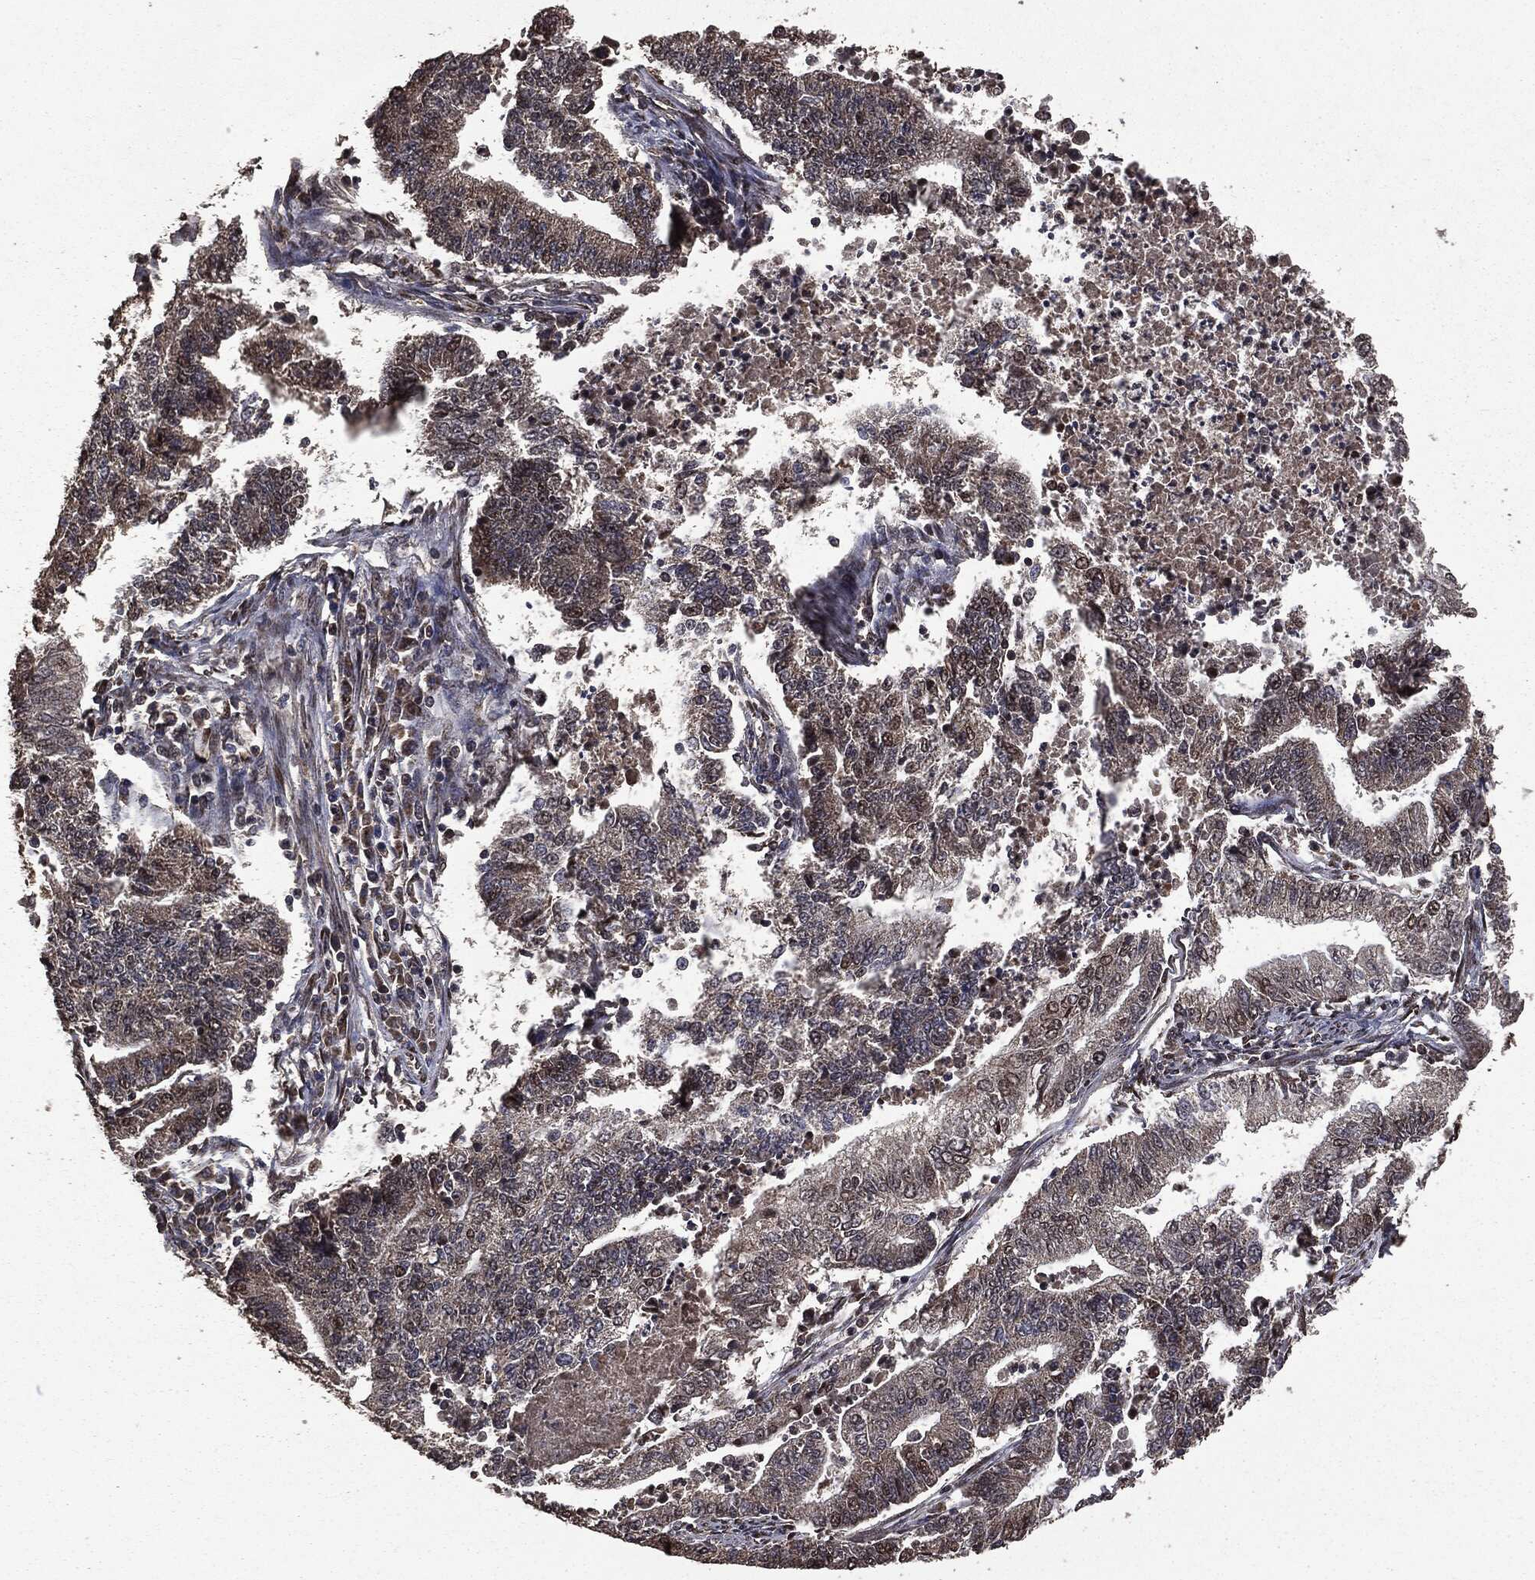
{"staining": {"intensity": "moderate", "quantity": "25%-75%", "location": "cytoplasmic/membranous,nuclear"}, "tissue": "endometrial cancer", "cell_type": "Tumor cells", "image_type": "cancer", "snomed": [{"axis": "morphology", "description": "Adenocarcinoma, NOS"}, {"axis": "topography", "description": "Uterus"}, {"axis": "topography", "description": "Endometrium"}], "caption": "Endometrial adenocarcinoma stained for a protein demonstrates moderate cytoplasmic/membranous and nuclear positivity in tumor cells.", "gene": "PPP6R2", "patient": {"sex": "female", "age": 54}}